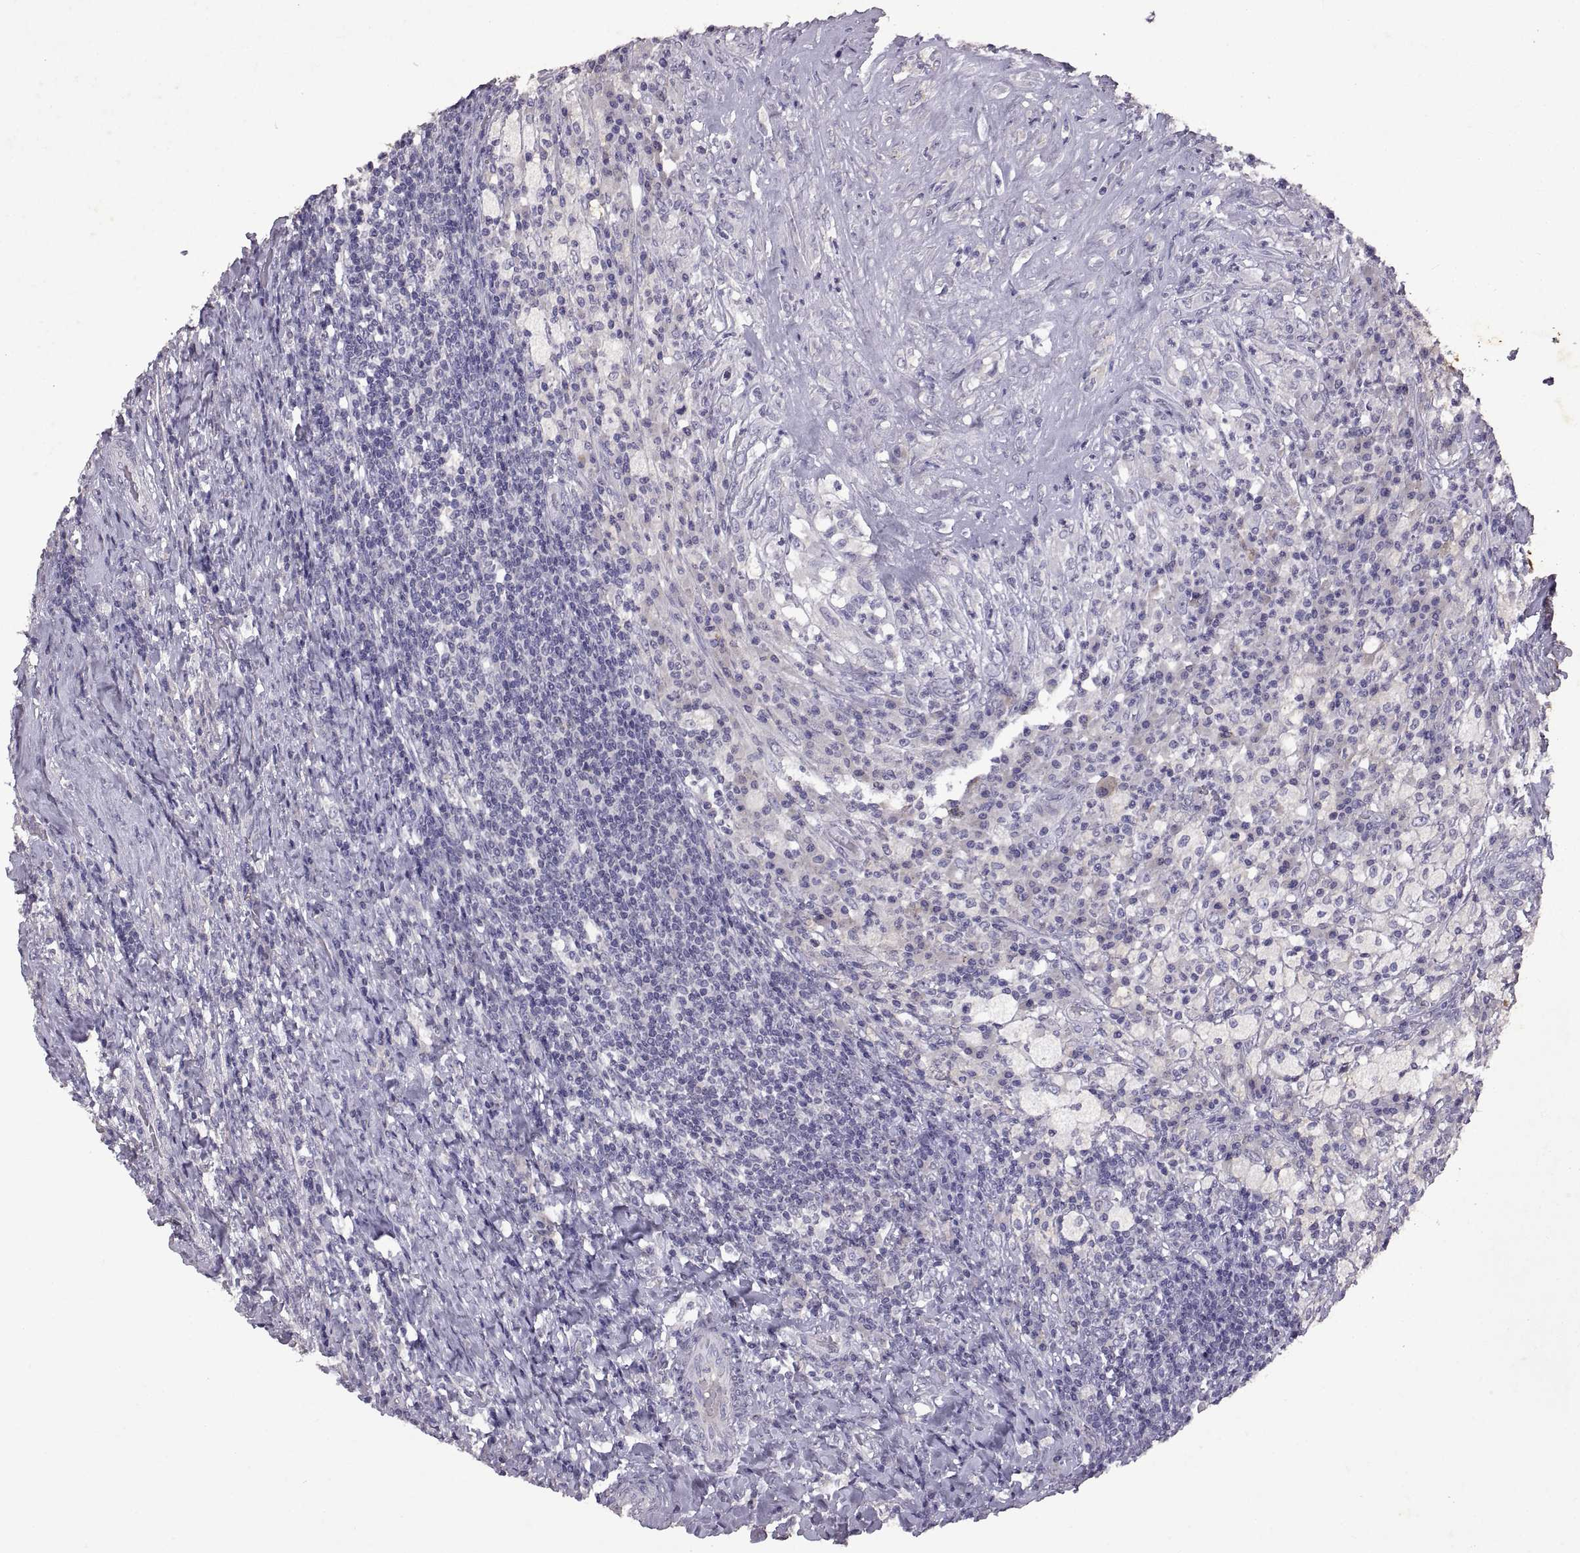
{"staining": {"intensity": "negative", "quantity": "none", "location": "none"}, "tissue": "testis cancer", "cell_type": "Tumor cells", "image_type": "cancer", "snomed": [{"axis": "morphology", "description": "Necrosis, NOS"}, {"axis": "morphology", "description": "Carcinoma, Embryonal, NOS"}, {"axis": "topography", "description": "Testis"}], "caption": "The photomicrograph shows no significant positivity in tumor cells of testis cancer (embryonal carcinoma). (Immunohistochemistry, brightfield microscopy, high magnification).", "gene": "DEFB136", "patient": {"sex": "male", "age": 19}}